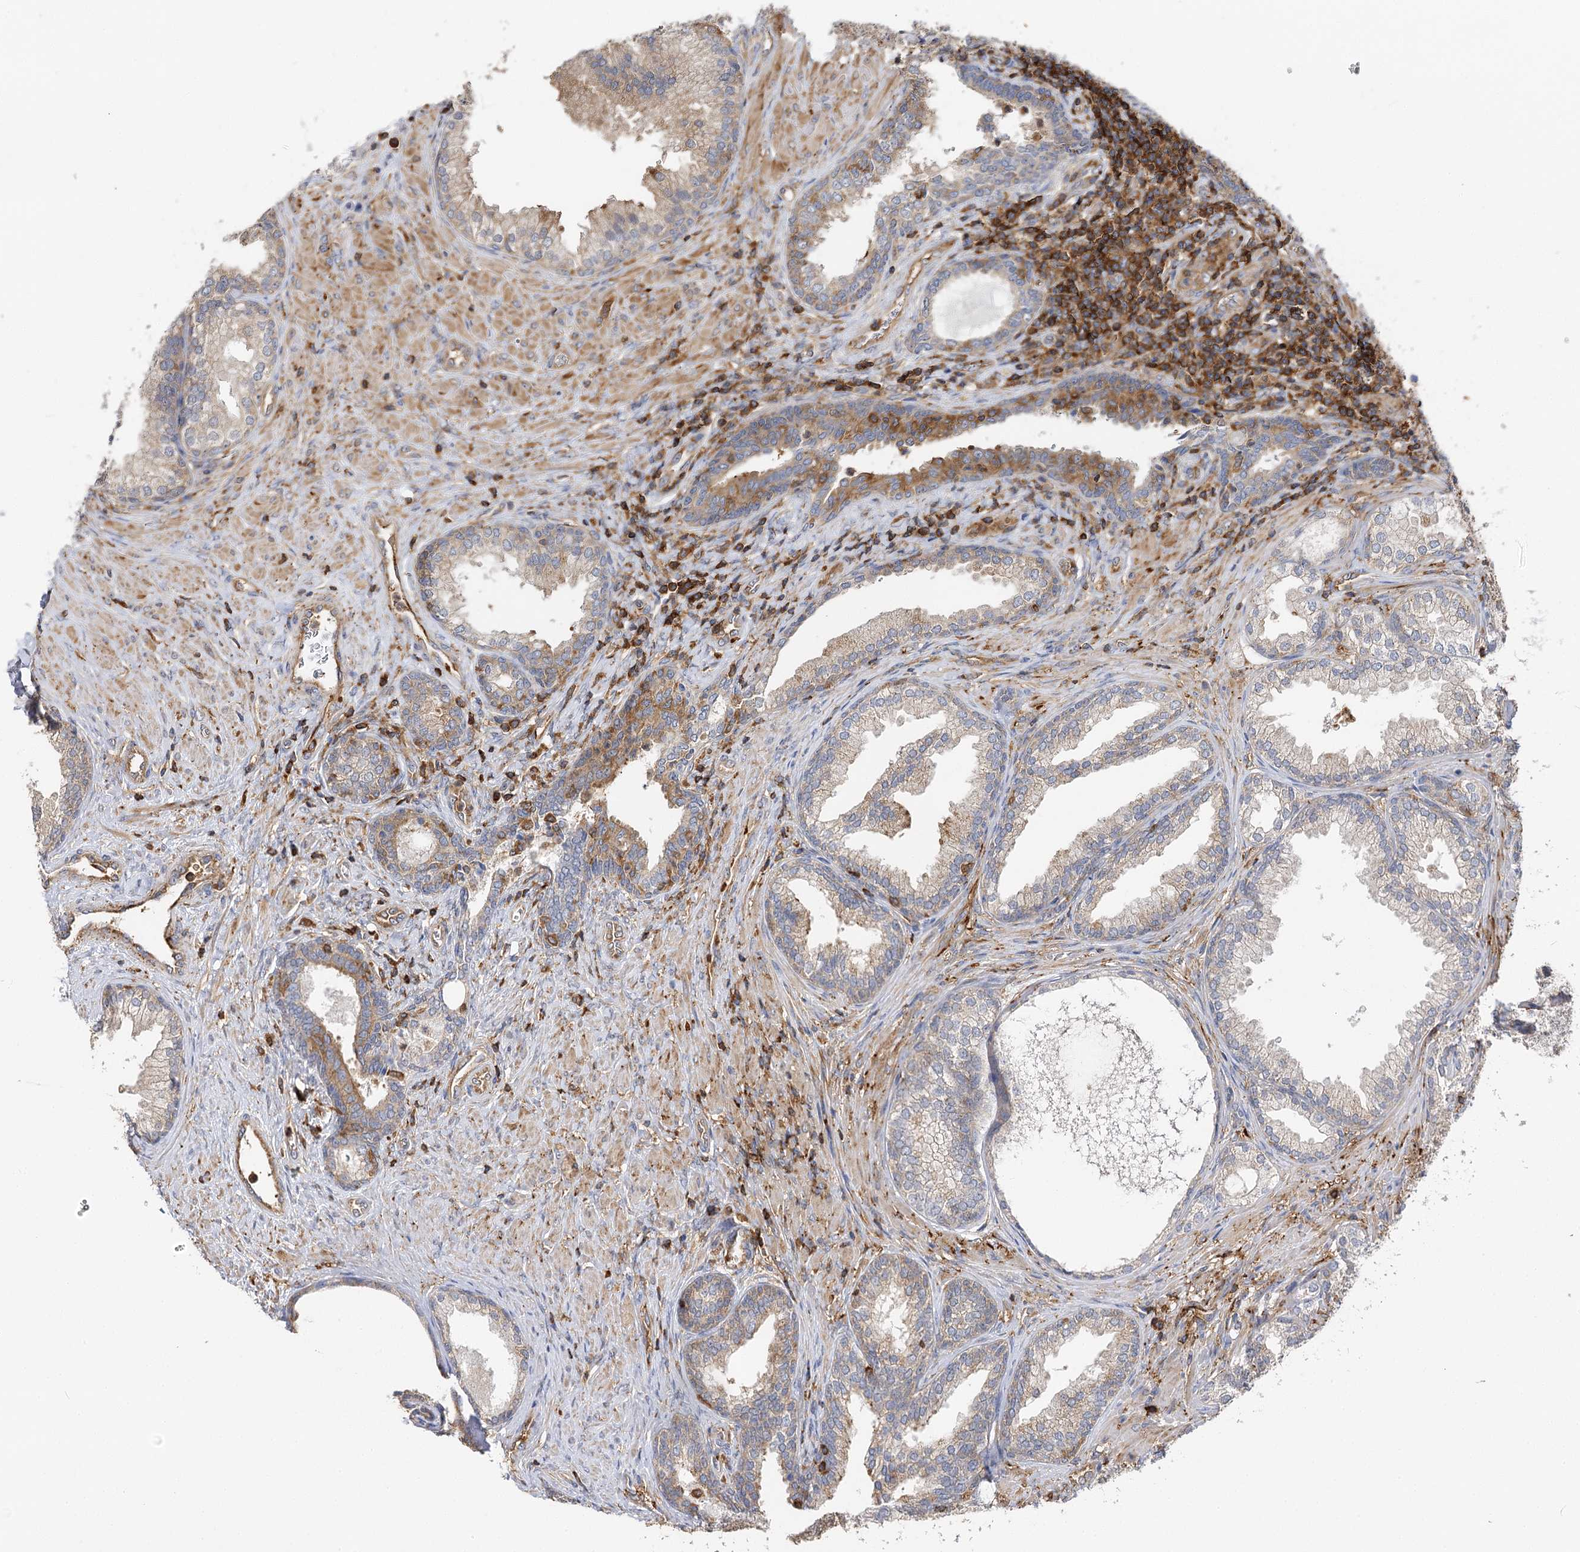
{"staining": {"intensity": "moderate", "quantity": "<25%", "location": "cytoplasmic/membranous"}, "tissue": "prostate", "cell_type": "Glandular cells", "image_type": "normal", "snomed": [{"axis": "morphology", "description": "Normal tissue, NOS"}, {"axis": "topography", "description": "Prostate"}], "caption": "Moderate cytoplasmic/membranous expression is seen in approximately <25% of glandular cells in benign prostate. The staining was performed using DAB (3,3'-diaminobenzidine), with brown indicating positive protein expression. Nuclei are stained blue with hematoxylin.", "gene": "SEC24B", "patient": {"sex": "male", "age": 76}}